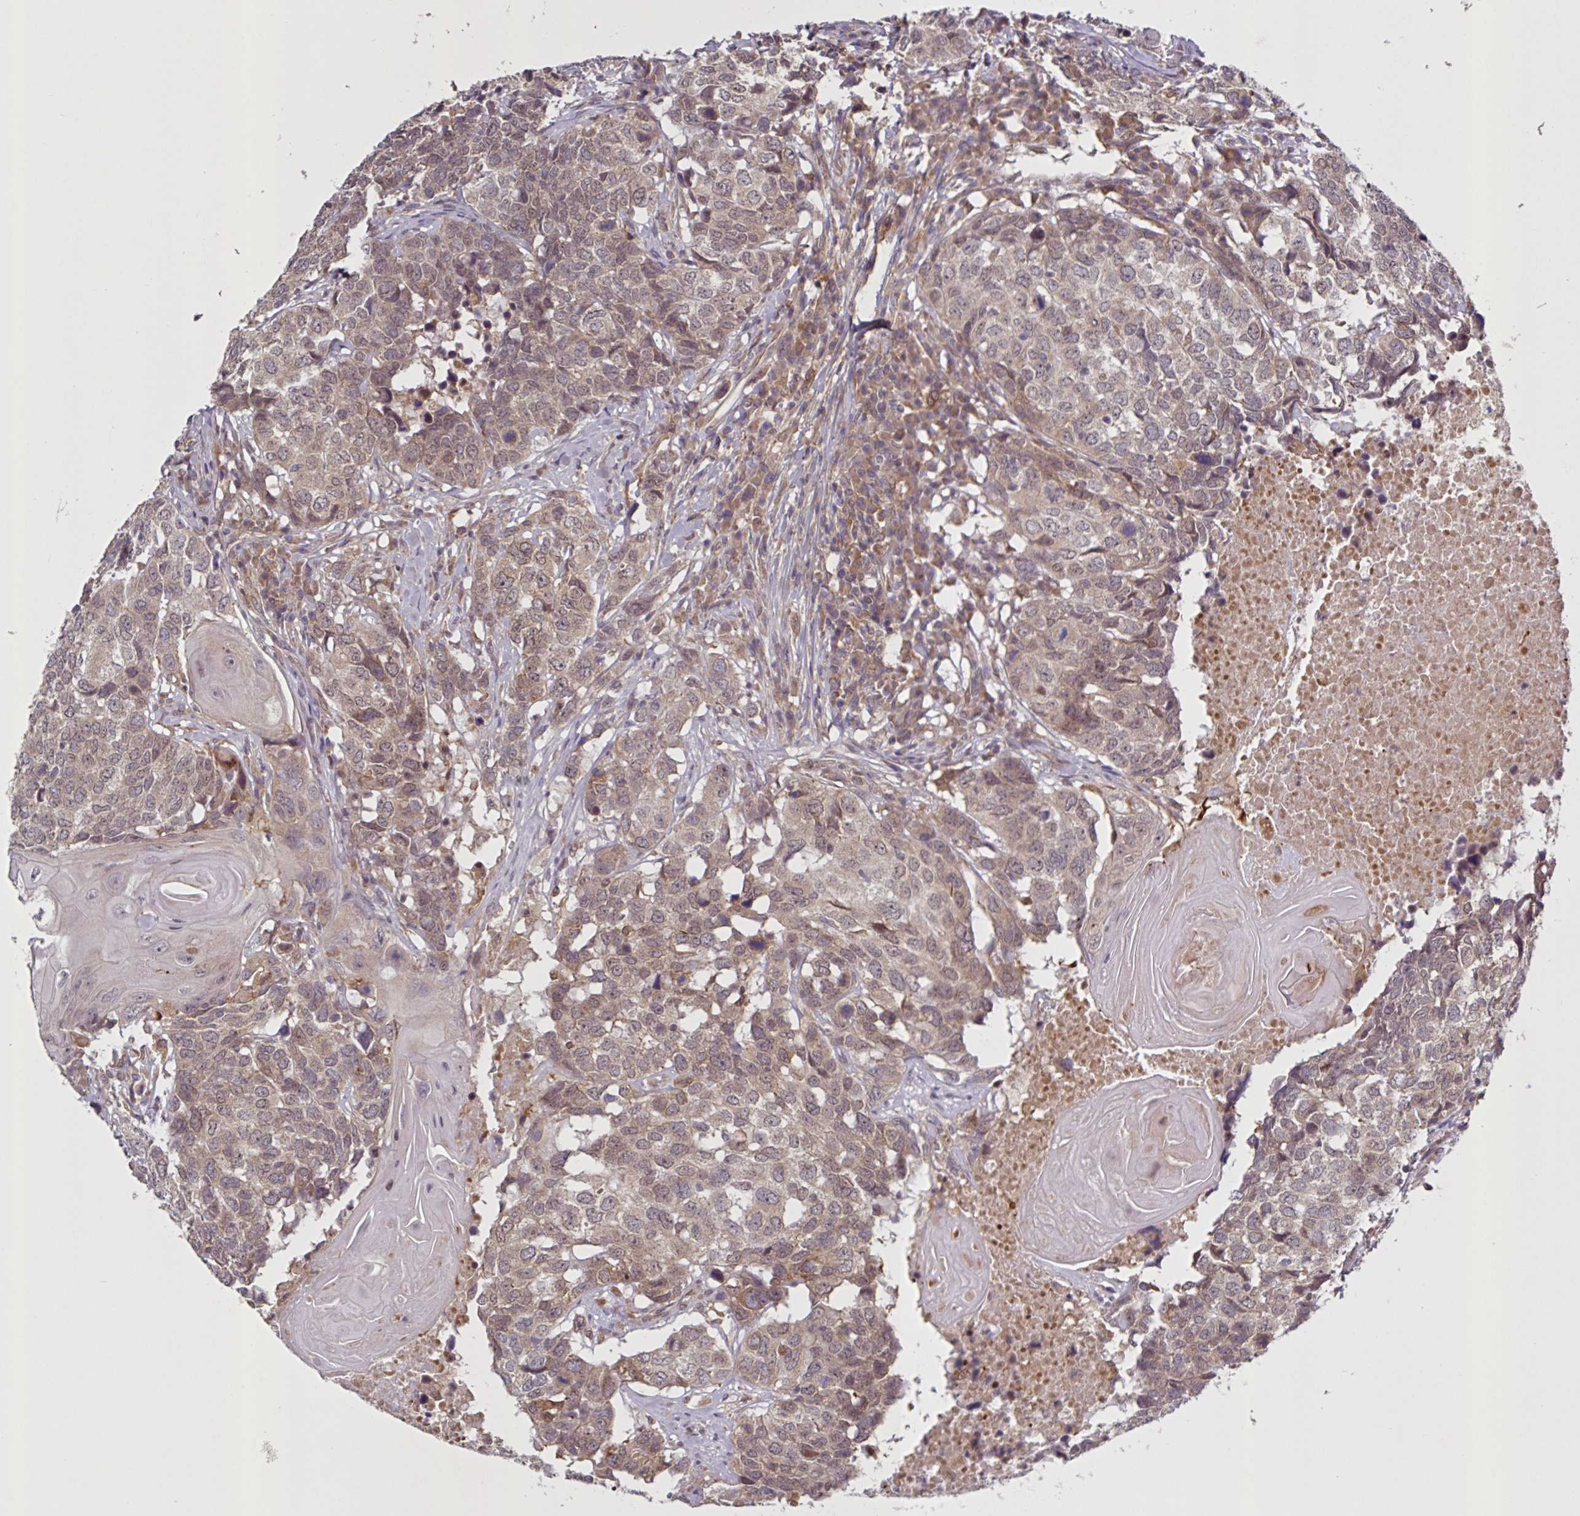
{"staining": {"intensity": "weak", "quantity": ">75%", "location": "cytoplasmic/membranous,nuclear"}, "tissue": "head and neck cancer", "cell_type": "Tumor cells", "image_type": "cancer", "snomed": [{"axis": "morphology", "description": "Squamous cell carcinoma, NOS"}, {"axis": "topography", "description": "Head-Neck"}], "caption": "Human head and neck cancer (squamous cell carcinoma) stained with a brown dye demonstrates weak cytoplasmic/membranous and nuclear positive expression in about >75% of tumor cells.", "gene": "CAMLG", "patient": {"sex": "male", "age": 66}}